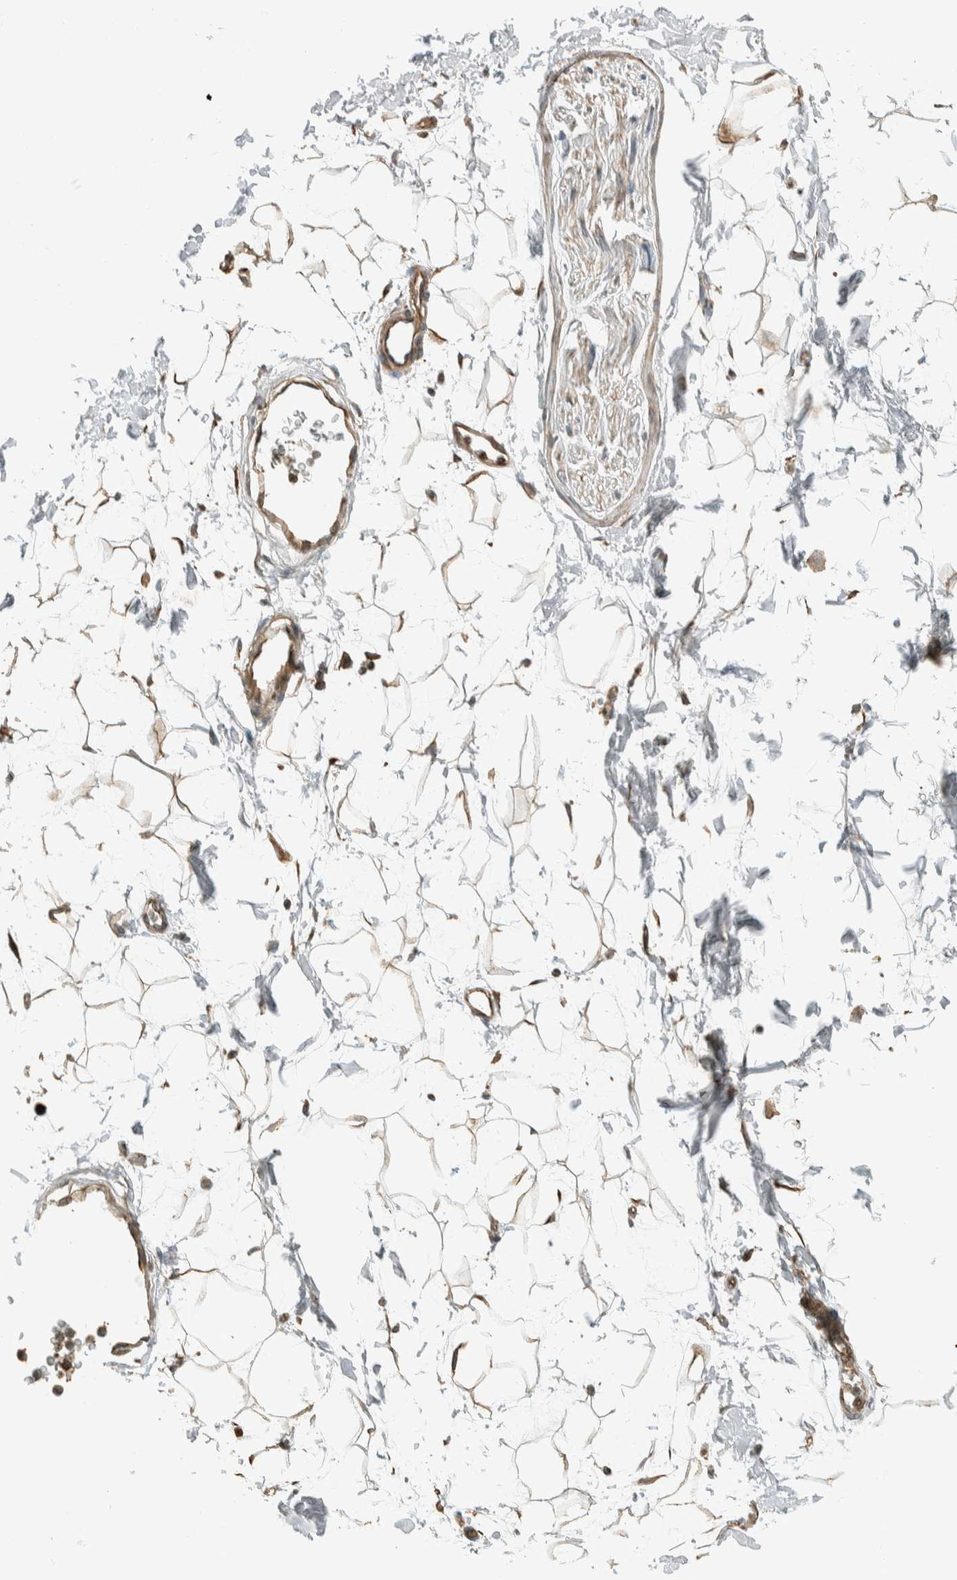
{"staining": {"intensity": "moderate", "quantity": ">75%", "location": "cytoplasmic/membranous"}, "tissue": "adipose tissue", "cell_type": "Adipocytes", "image_type": "normal", "snomed": [{"axis": "morphology", "description": "Normal tissue, NOS"}, {"axis": "topography", "description": "Soft tissue"}], "caption": "A photomicrograph showing moderate cytoplasmic/membranous expression in approximately >75% of adipocytes in benign adipose tissue, as visualized by brown immunohistochemical staining.", "gene": "SEL1L", "patient": {"sex": "male", "age": 72}}